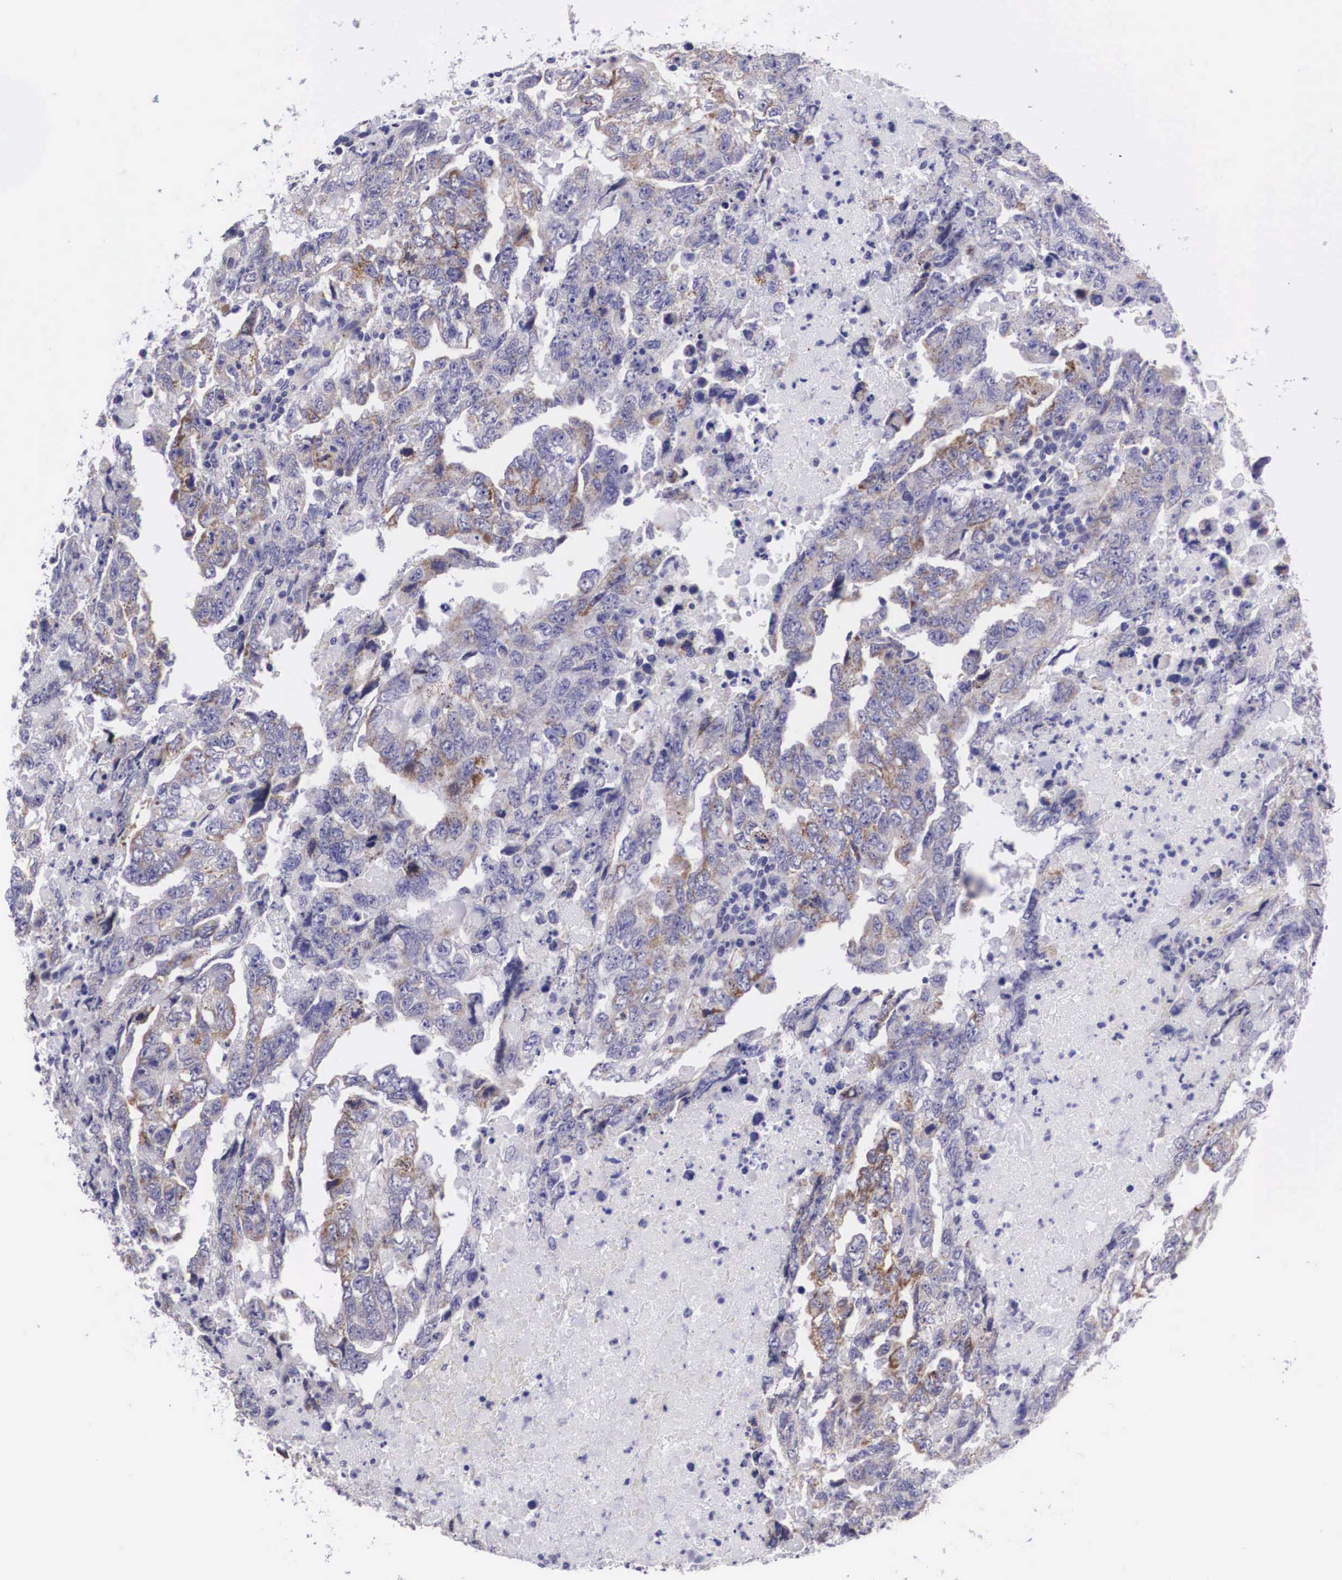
{"staining": {"intensity": "weak", "quantity": "25%-75%", "location": "cytoplasmic/membranous"}, "tissue": "testis cancer", "cell_type": "Tumor cells", "image_type": "cancer", "snomed": [{"axis": "morphology", "description": "Carcinoma, Embryonal, NOS"}, {"axis": "topography", "description": "Testis"}], "caption": "The immunohistochemical stain shows weak cytoplasmic/membranous positivity in tumor cells of testis embryonal carcinoma tissue.", "gene": "ARG2", "patient": {"sex": "male", "age": 36}}